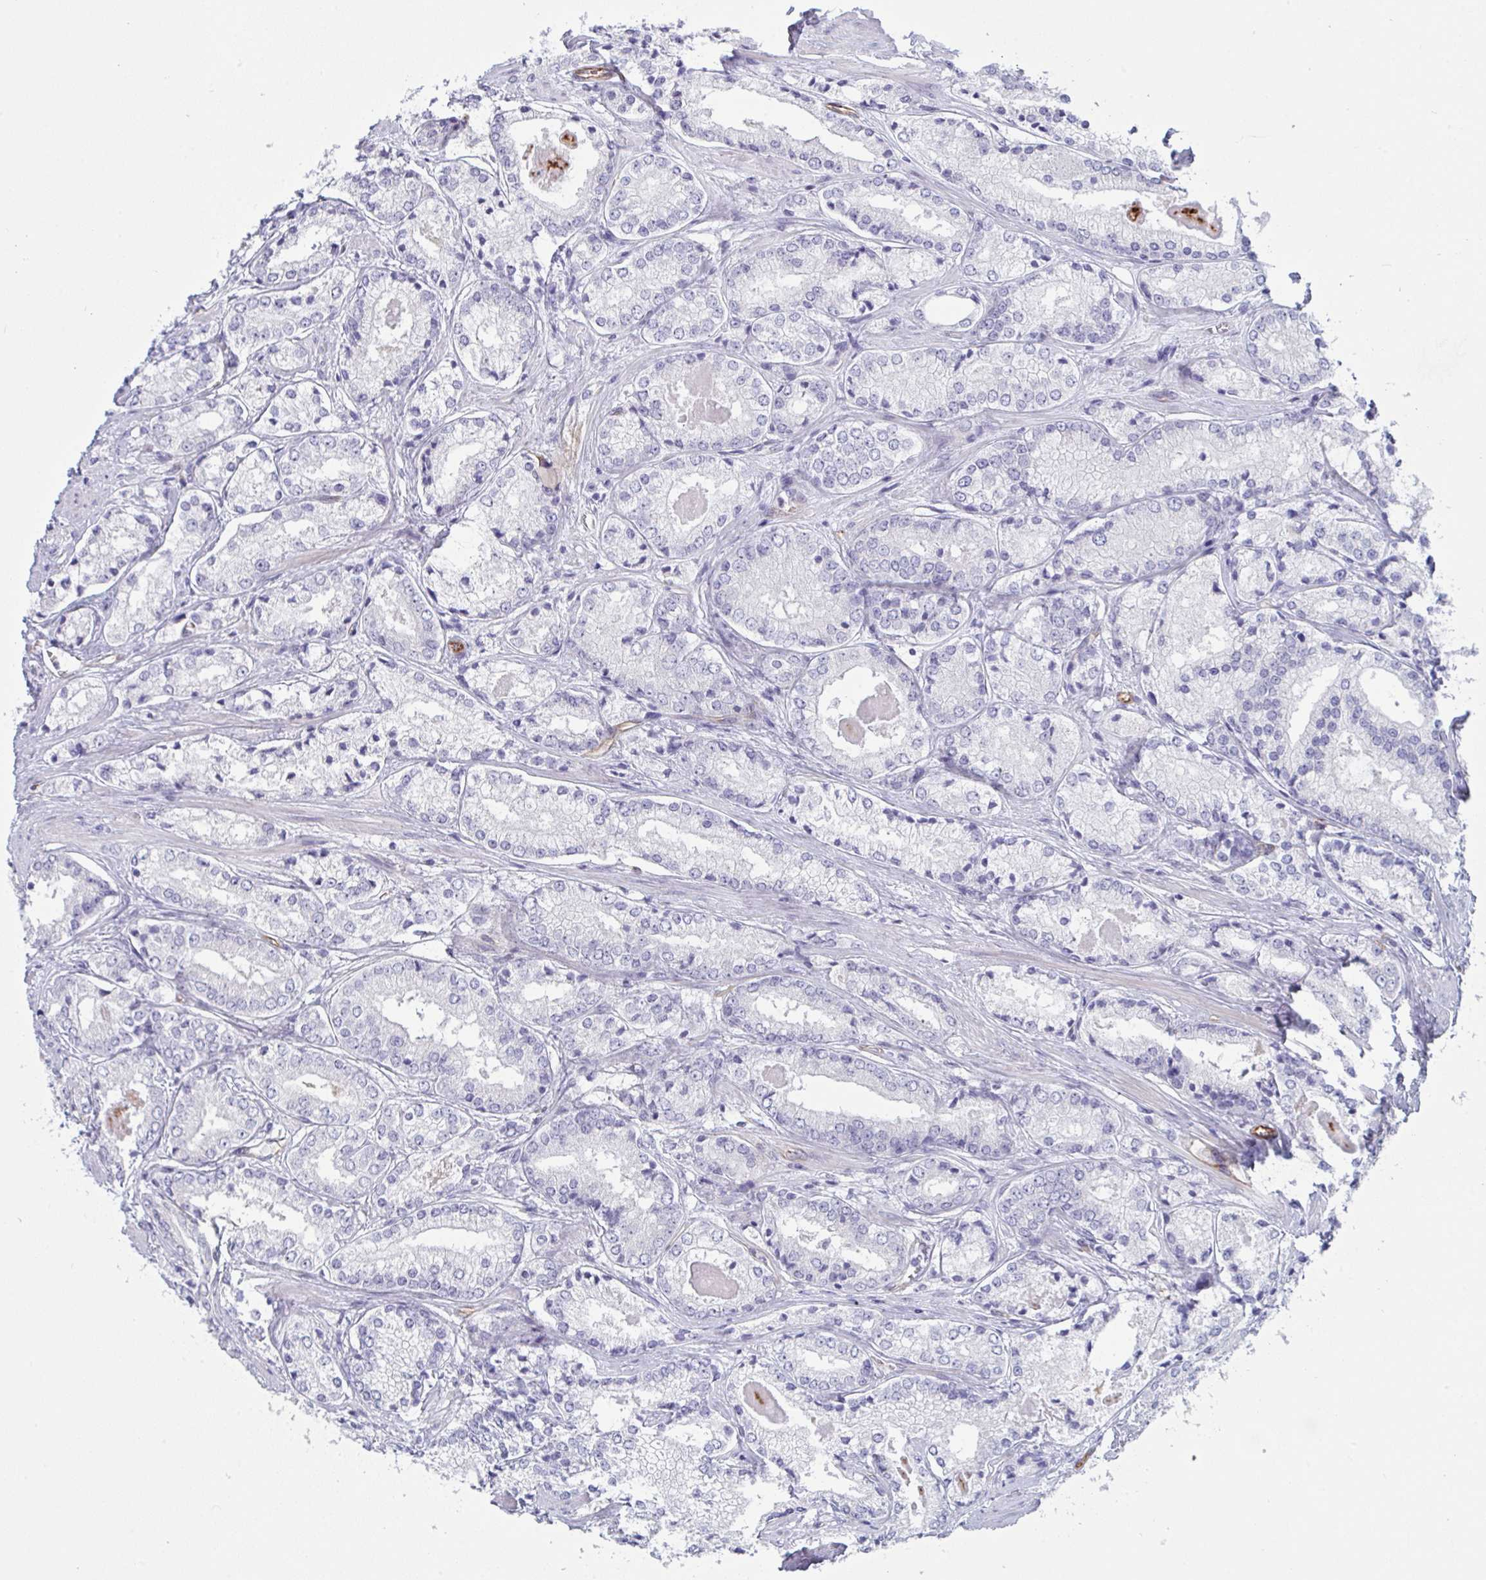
{"staining": {"intensity": "negative", "quantity": "none", "location": "none"}, "tissue": "prostate cancer", "cell_type": "Tumor cells", "image_type": "cancer", "snomed": [{"axis": "morphology", "description": "Adenocarcinoma, NOS"}, {"axis": "morphology", "description": "Adenocarcinoma, Low grade"}, {"axis": "topography", "description": "Prostate"}], "caption": "DAB (3,3'-diaminobenzidine) immunohistochemical staining of human prostate cancer reveals no significant positivity in tumor cells.", "gene": "DCBLD1", "patient": {"sex": "male", "age": 68}}